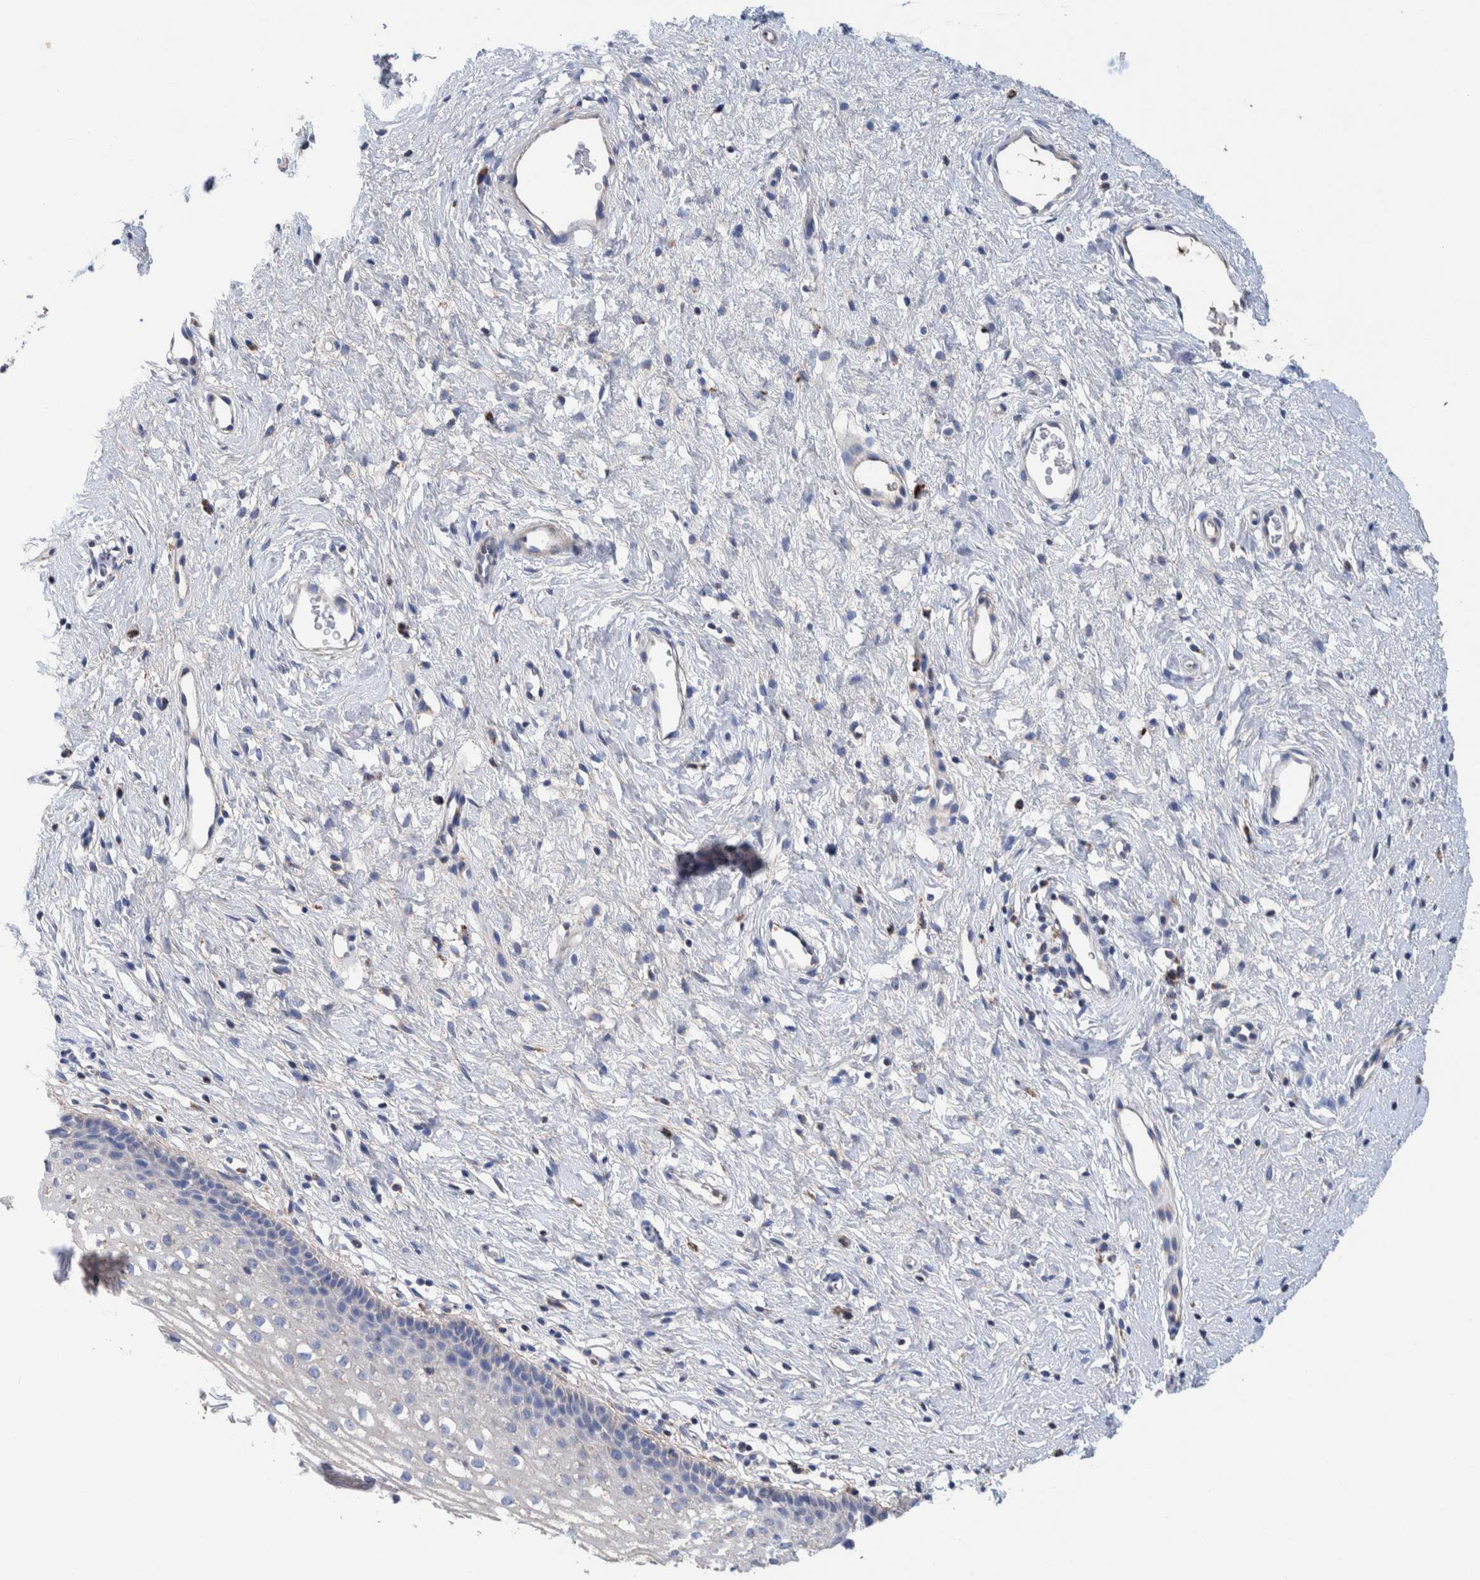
{"staining": {"intensity": "negative", "quantity": "none", "location": "none"}, "tissue": "cervix", "cell_type": "Glandular cells", "image_type": "normal", "snomed": [{"axis": "morphology", "description": "Normal tissue, NOS"}, {"axis": "topography", "description": "Cervix"}], "caption": "The micrograph reveals no staining of glandular cells in benign cervix.", "gene": "DECR1", "patient": {"sex": "female", "age": 27}}